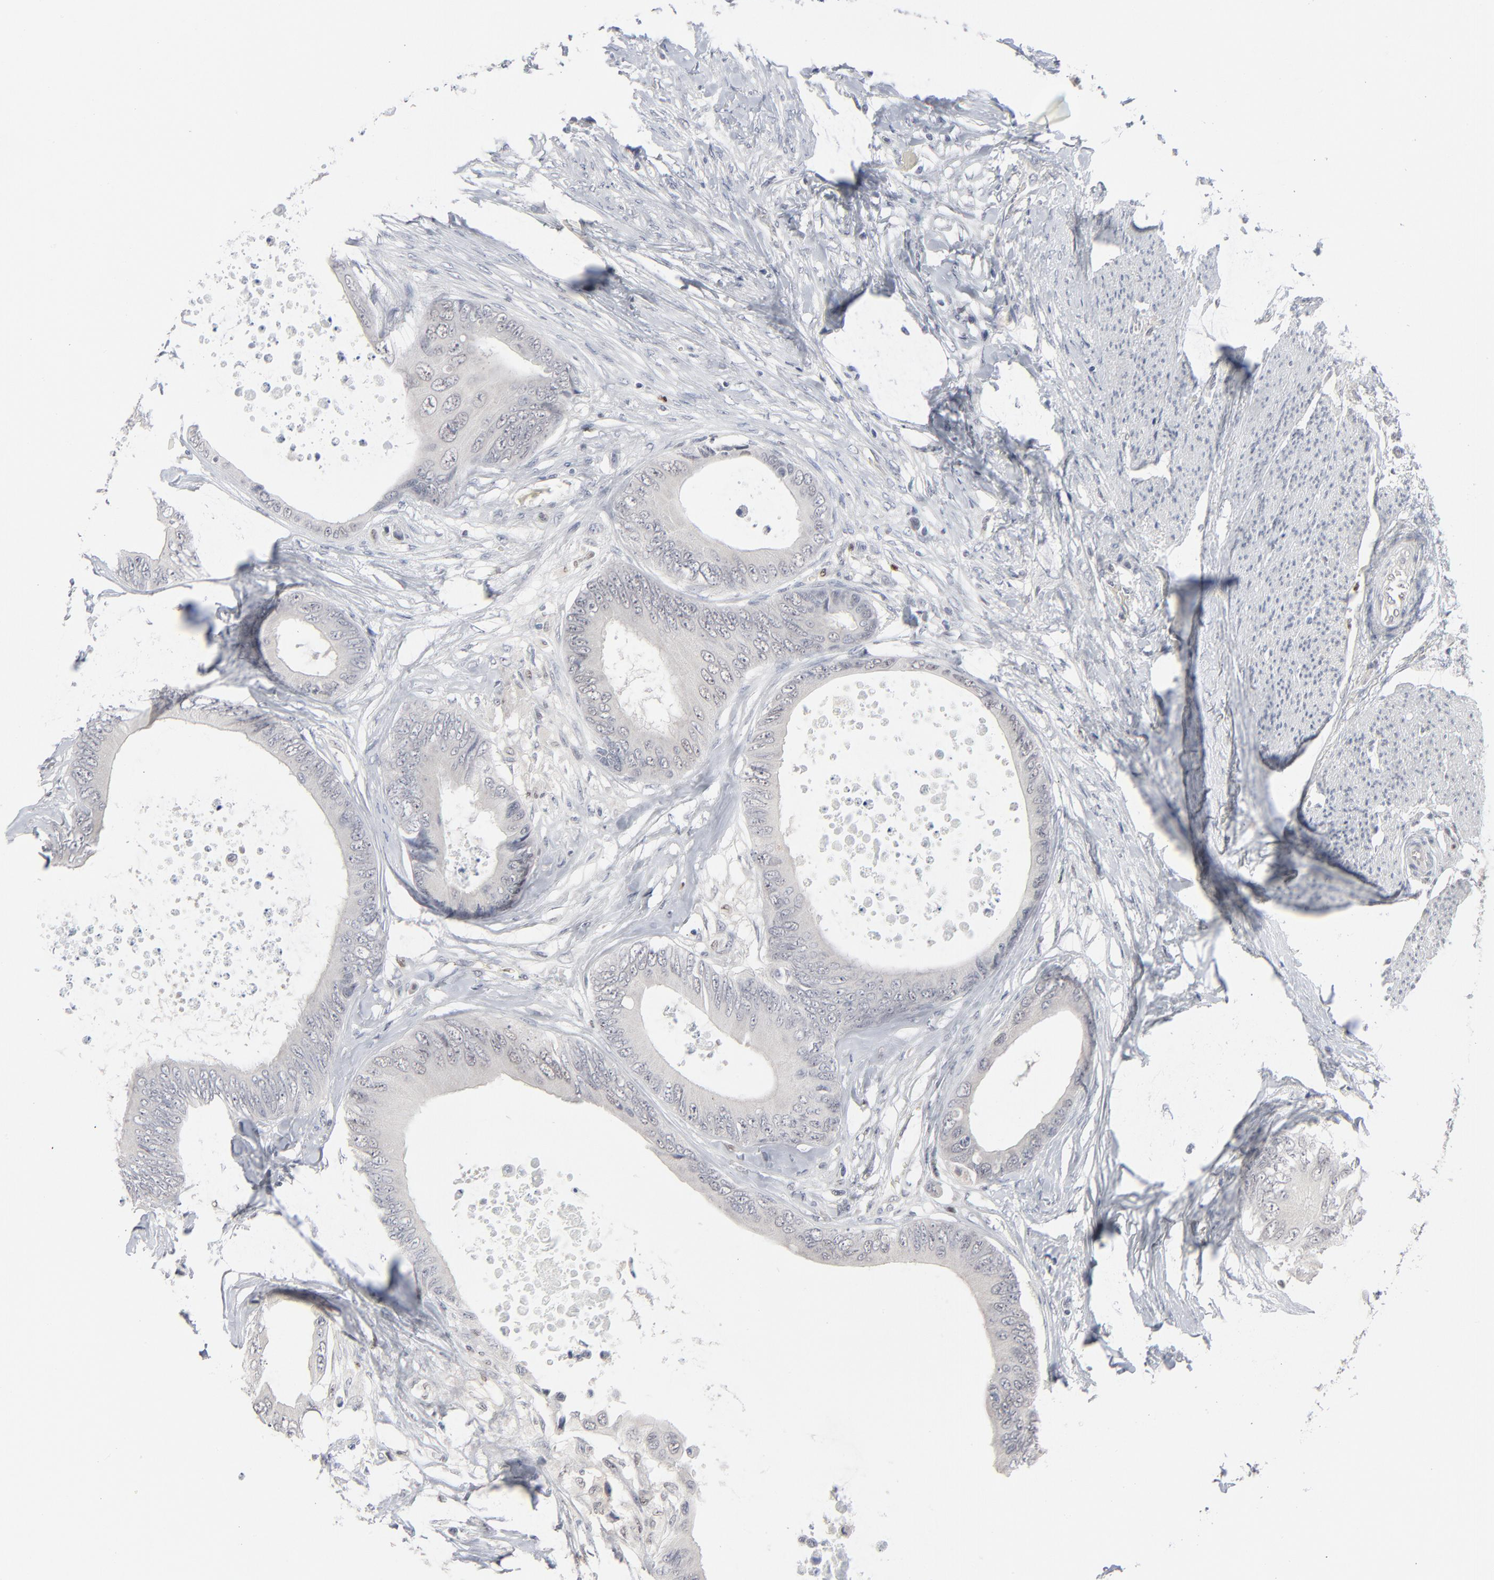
{"staining": {"intensity": "negative", "quantity": "none", "location": "none"}, "tissue": "colorectal cancer", "cell_type": "Tumor cells", "image_type": "cancer", "snomed": [{"axis": "morphology", "description": "Normal tissue, NOS"}, {"axis": "morphology", "description": "Adenocarcinoma, NOS"}, {"axis": "topography", "description": "Rectum"}, {"axis": "topography", "description": "Peripheral nerve tissue"}], "caption": "Colorectal adenocarcinoma stained for a protein using immunohistochemistry demonstrates no staining tumor cells.", "gene": "FOXN2", "patient": {"sex": "female", "age": 77}}